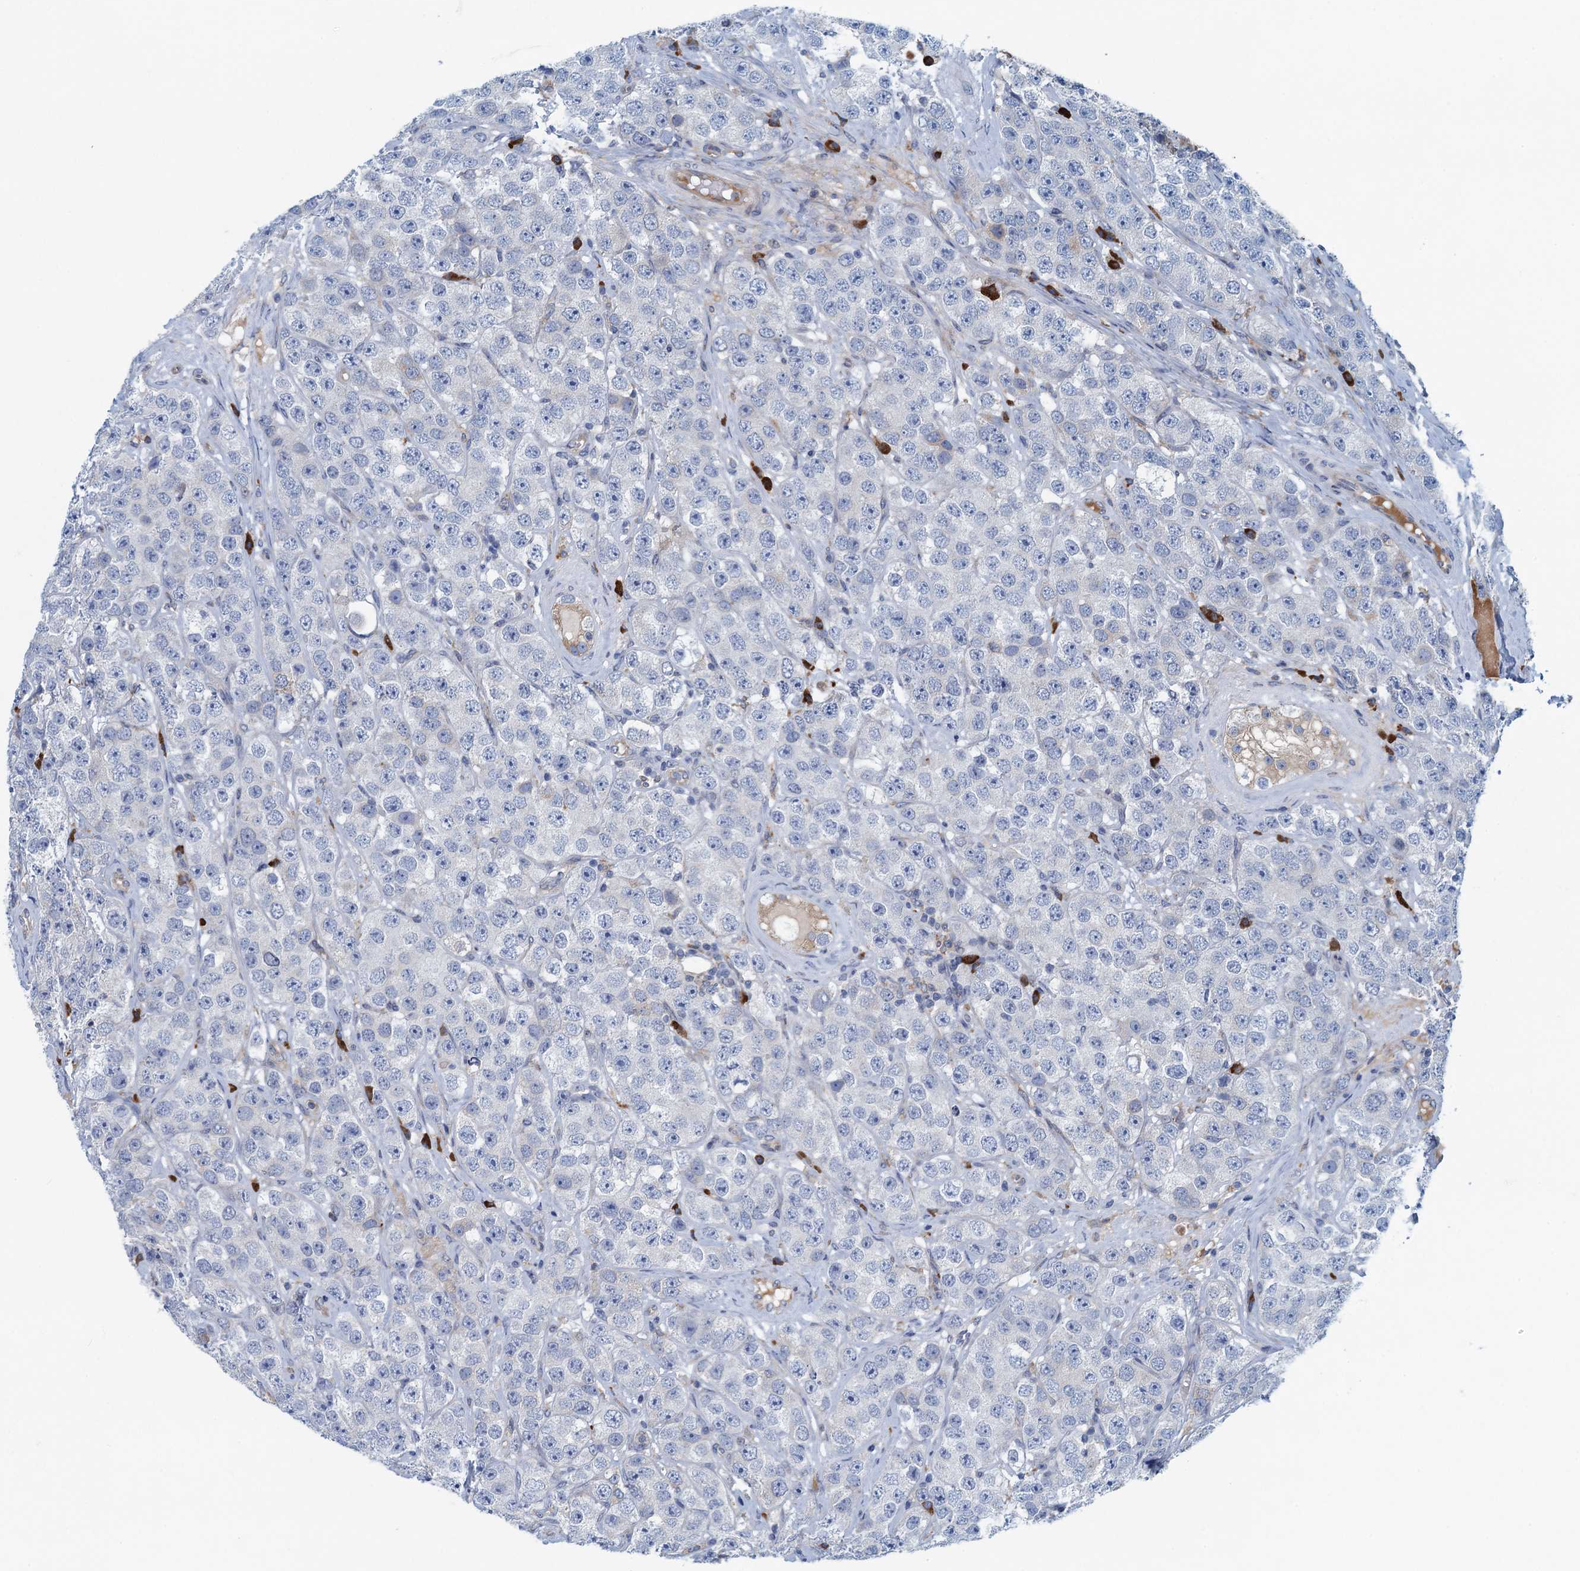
{"staining": {"intensity": "negative", "quantity": "none", "location": "none"}, "tissue": "testis cancer", "cell_type": "Tumor cells", "image_type": "cancer", "snomed": [{"axis": "morphology", "description": "Seminoma, NOS"}, {"axis": "topography", "description": "Testis"}], "caption": "The micrograph shows no significant expression in tumor cells of testis cancer.", "gene": "MYDGF", "patient": {"sex": "male", "age": 28}}